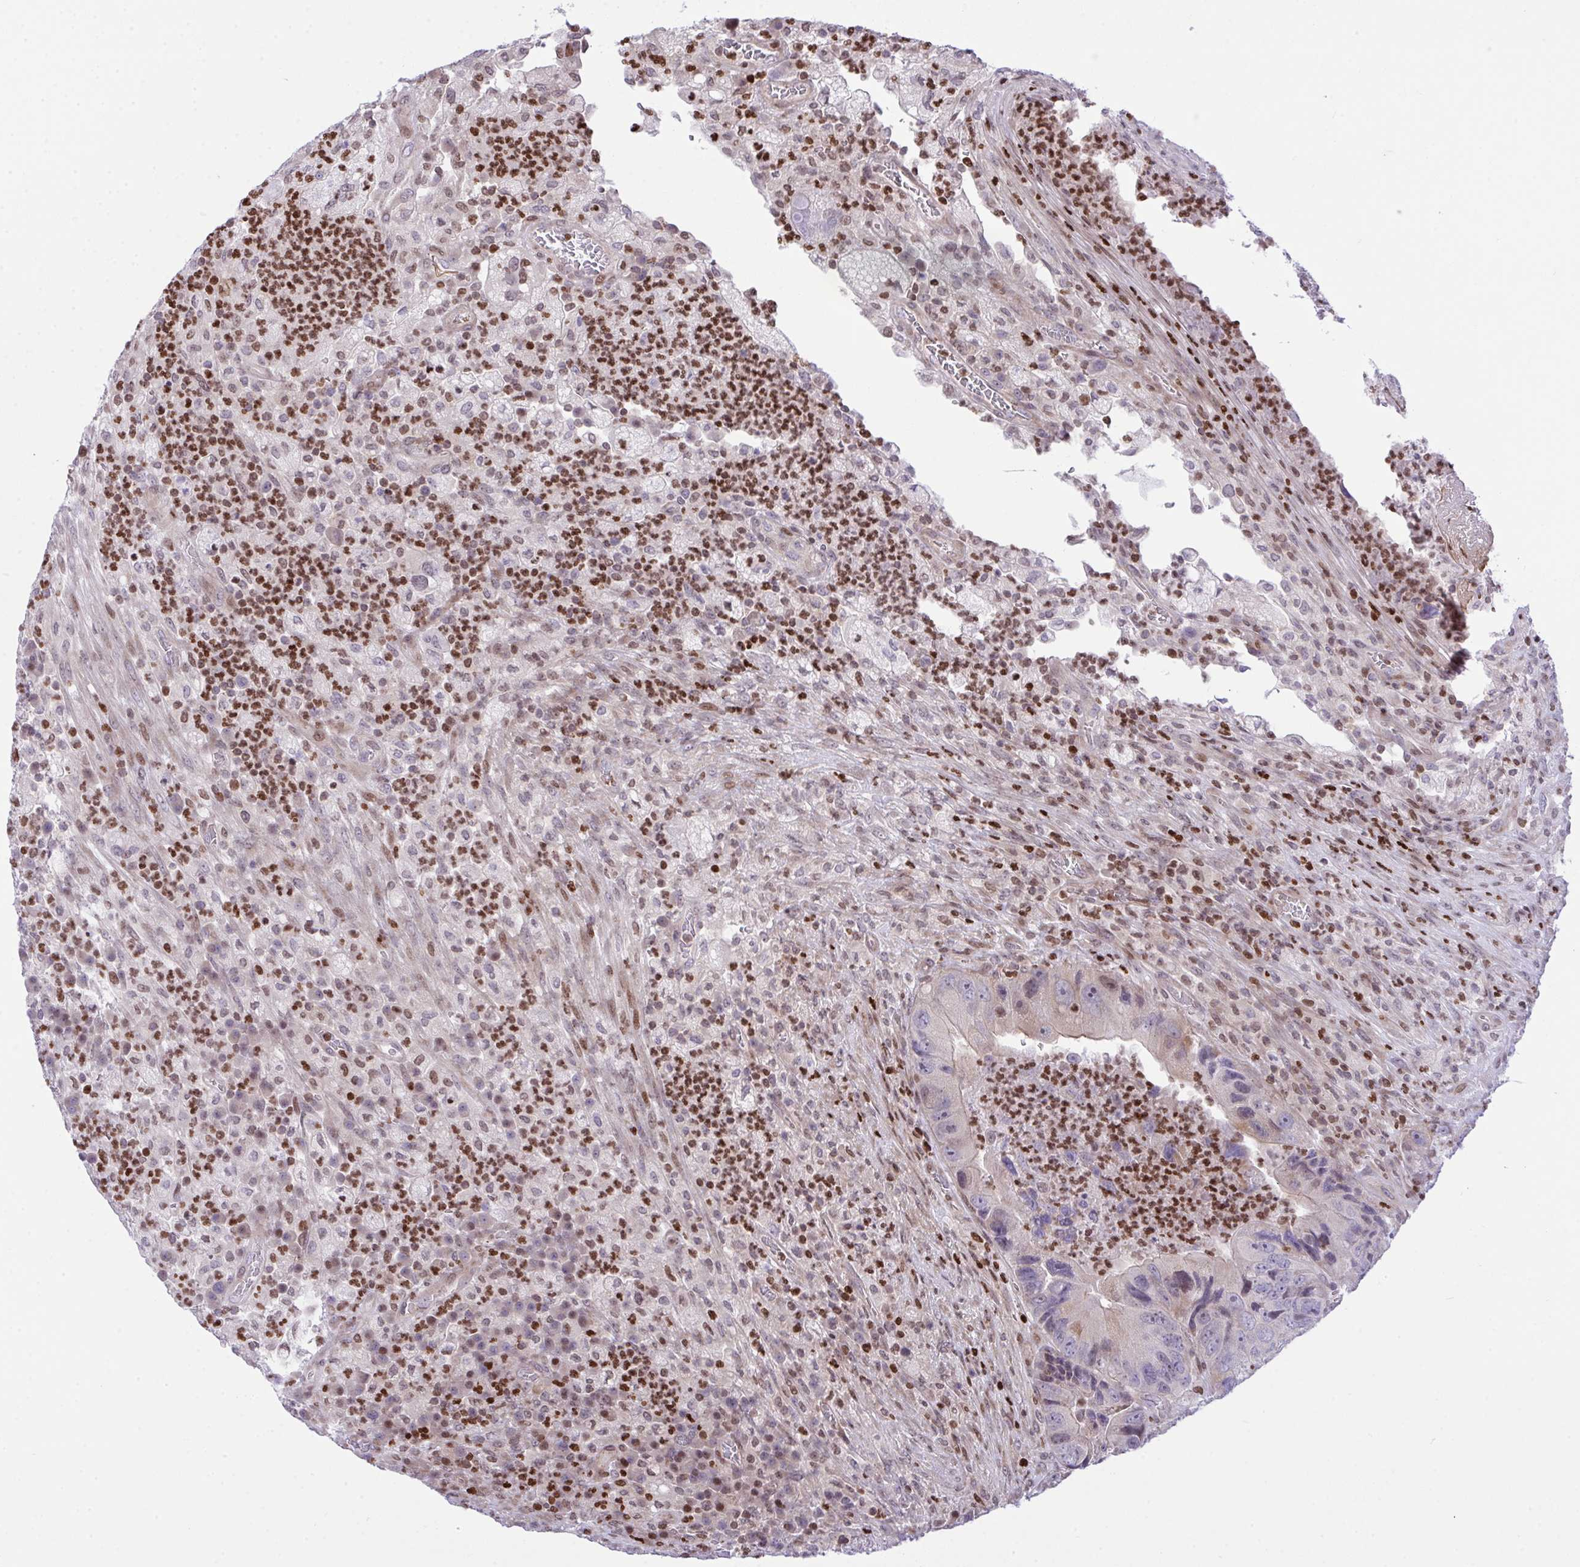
{"staining": {"intensity": "moderate", "quantity": "<25%", "location": "nuclear"}, "tissue": "colorectal cancer", "cell_type": "Tumor cells", "image_type": "cancer", "snomed": [{"axis": "morphology", "description": "Adenocarcinoma, NOS"}, {"axis": "topography", "description": "Colon"}], "caption": "The immunohistochemical stain labels moderate nuclear positivity in tumor cells of colorectal cancer tissue. Nuclei are stained in blue.", "gene": "RAPGEF5", "patient": {"sex": "female", "age": 86}}